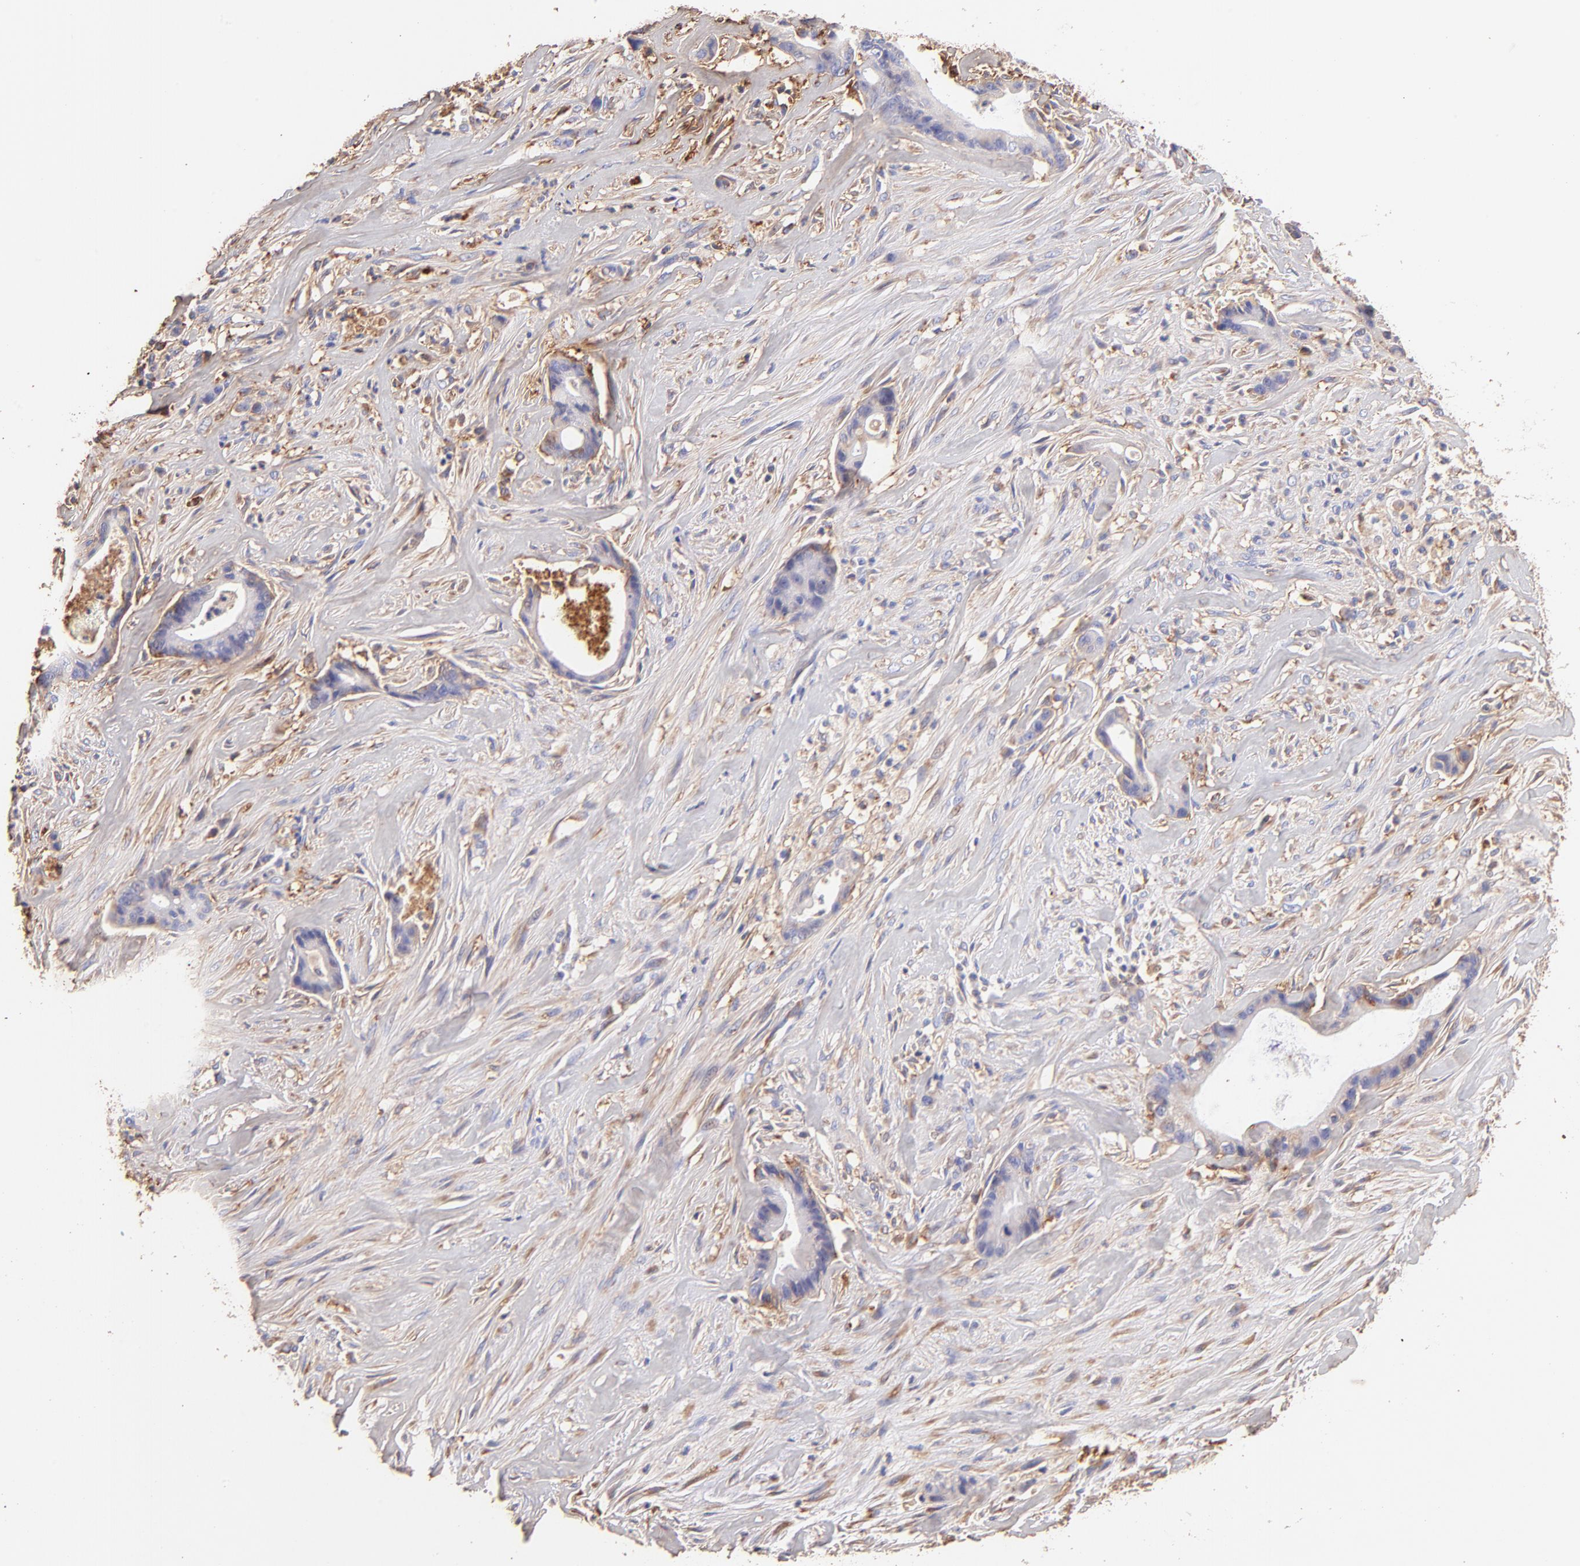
{"staining": {"intensity": "negative", "quantity": "none", "location": "none"}, "tissue": "liver cancer", "cell_type": "Tumor cells", "image_type": "cancer", "snomed": [{"axis": "morphology", "description": "Cholangiocarcinoma"}, {"axis": "topography", "description": "Liver"}], "caption": "Cholangiocarcinoma (liver) stained for a protein using immunohistochemistry (IHC) demonstrates no positivity tumor cells.", "gene": "BGN", "patient": {"sex": "female", "age": 55}}